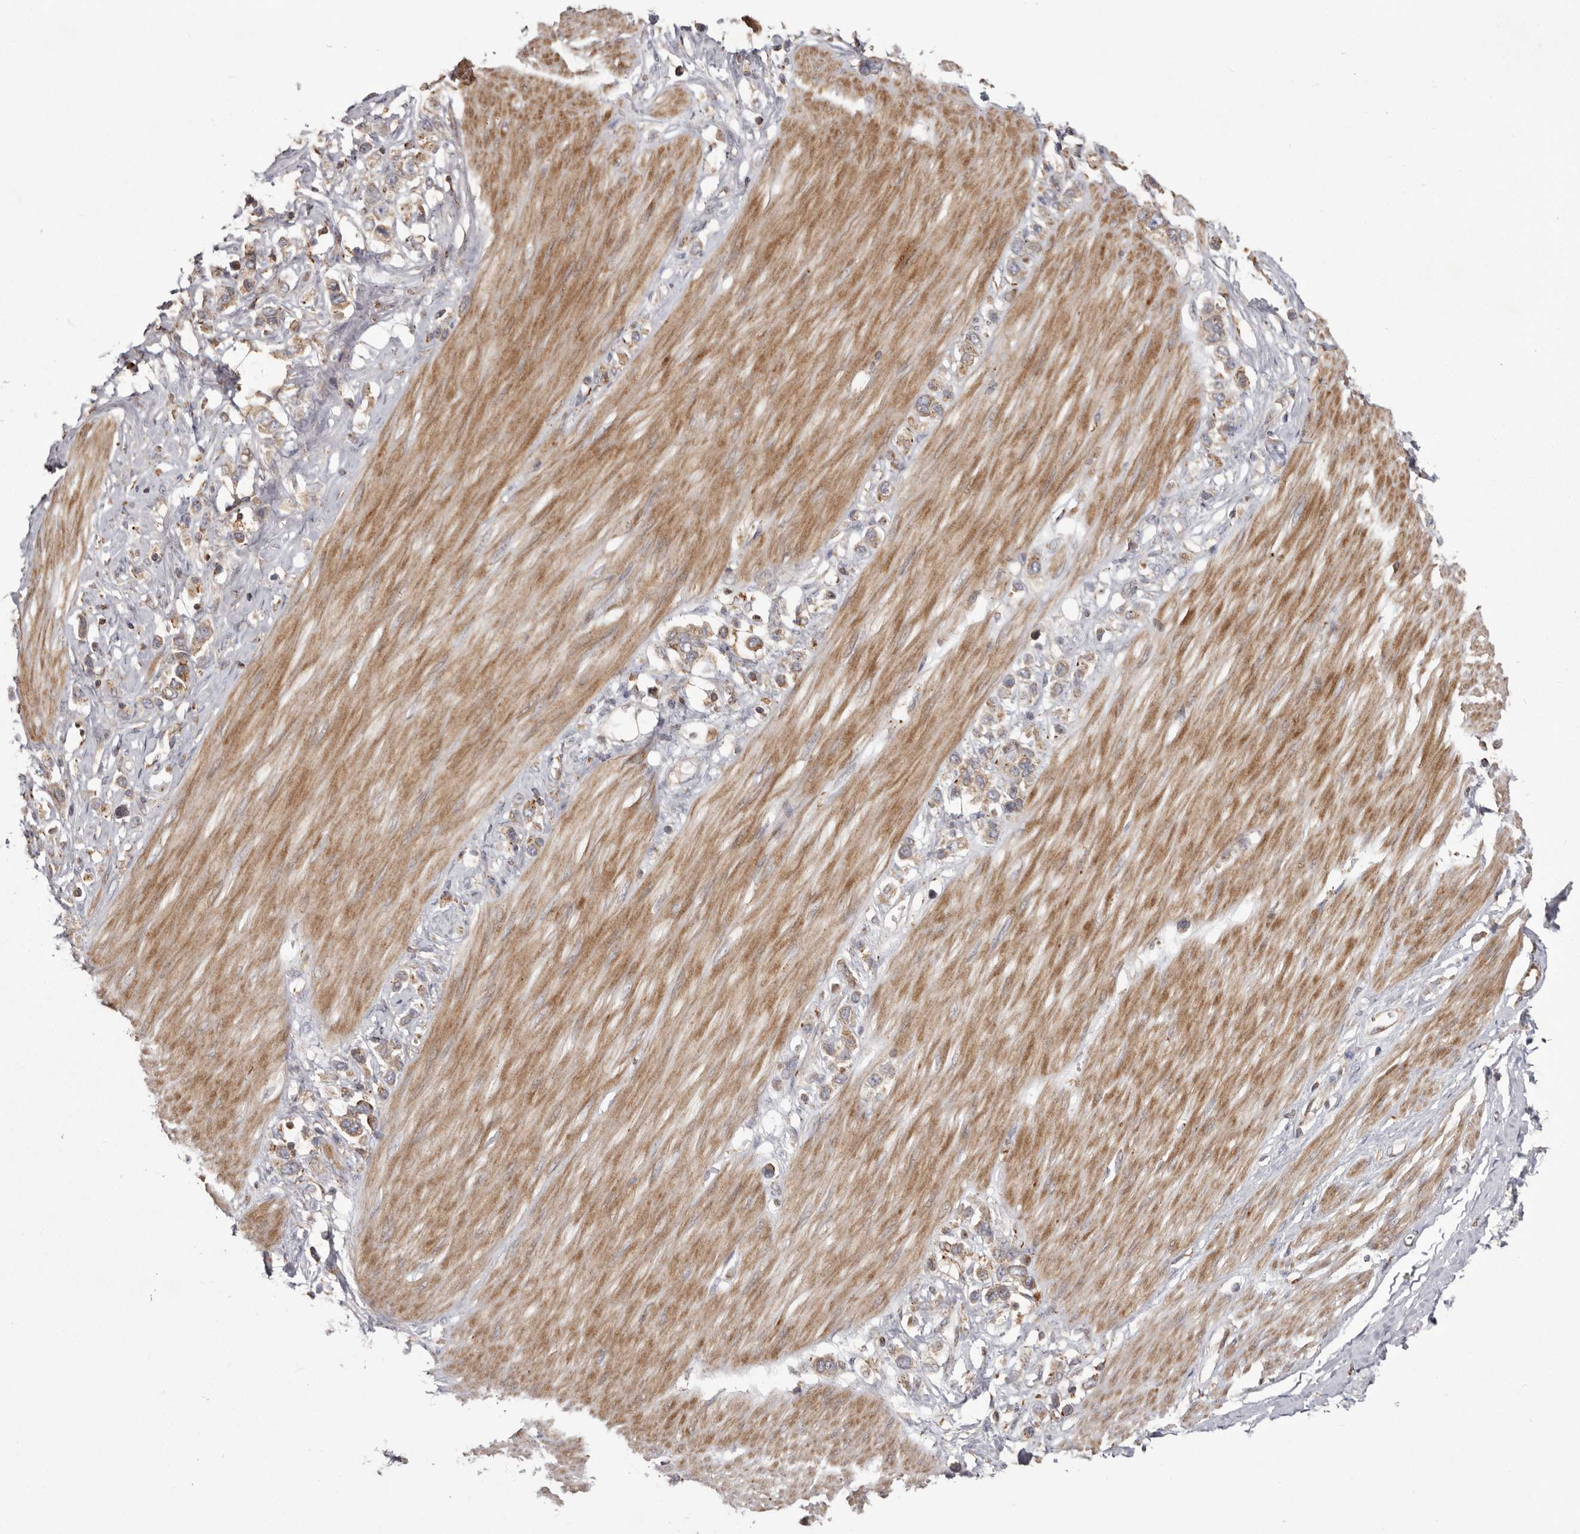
{"staining": {"intensity": "weak", "quantity": "25%-75%", "location": "cytoplasmic/membranous"}, "tissue": "stomach cancer", "cell_type": "Tumor cells", "image_type": "cancer", "snomed": [{"axis": "morphology", "description": "Adenocarcinoma, NOS"}, {"axis": "topography", "description": "Stomach"}], "caption": "IHC (DAB) staining of human stomach cancer demonstrates weak cytoplasmic/membranous protein positivity in approximately 25%-75% of tumor cells.", "gene": "NUP43", "patient": {"sex": "female", "age": 65}}